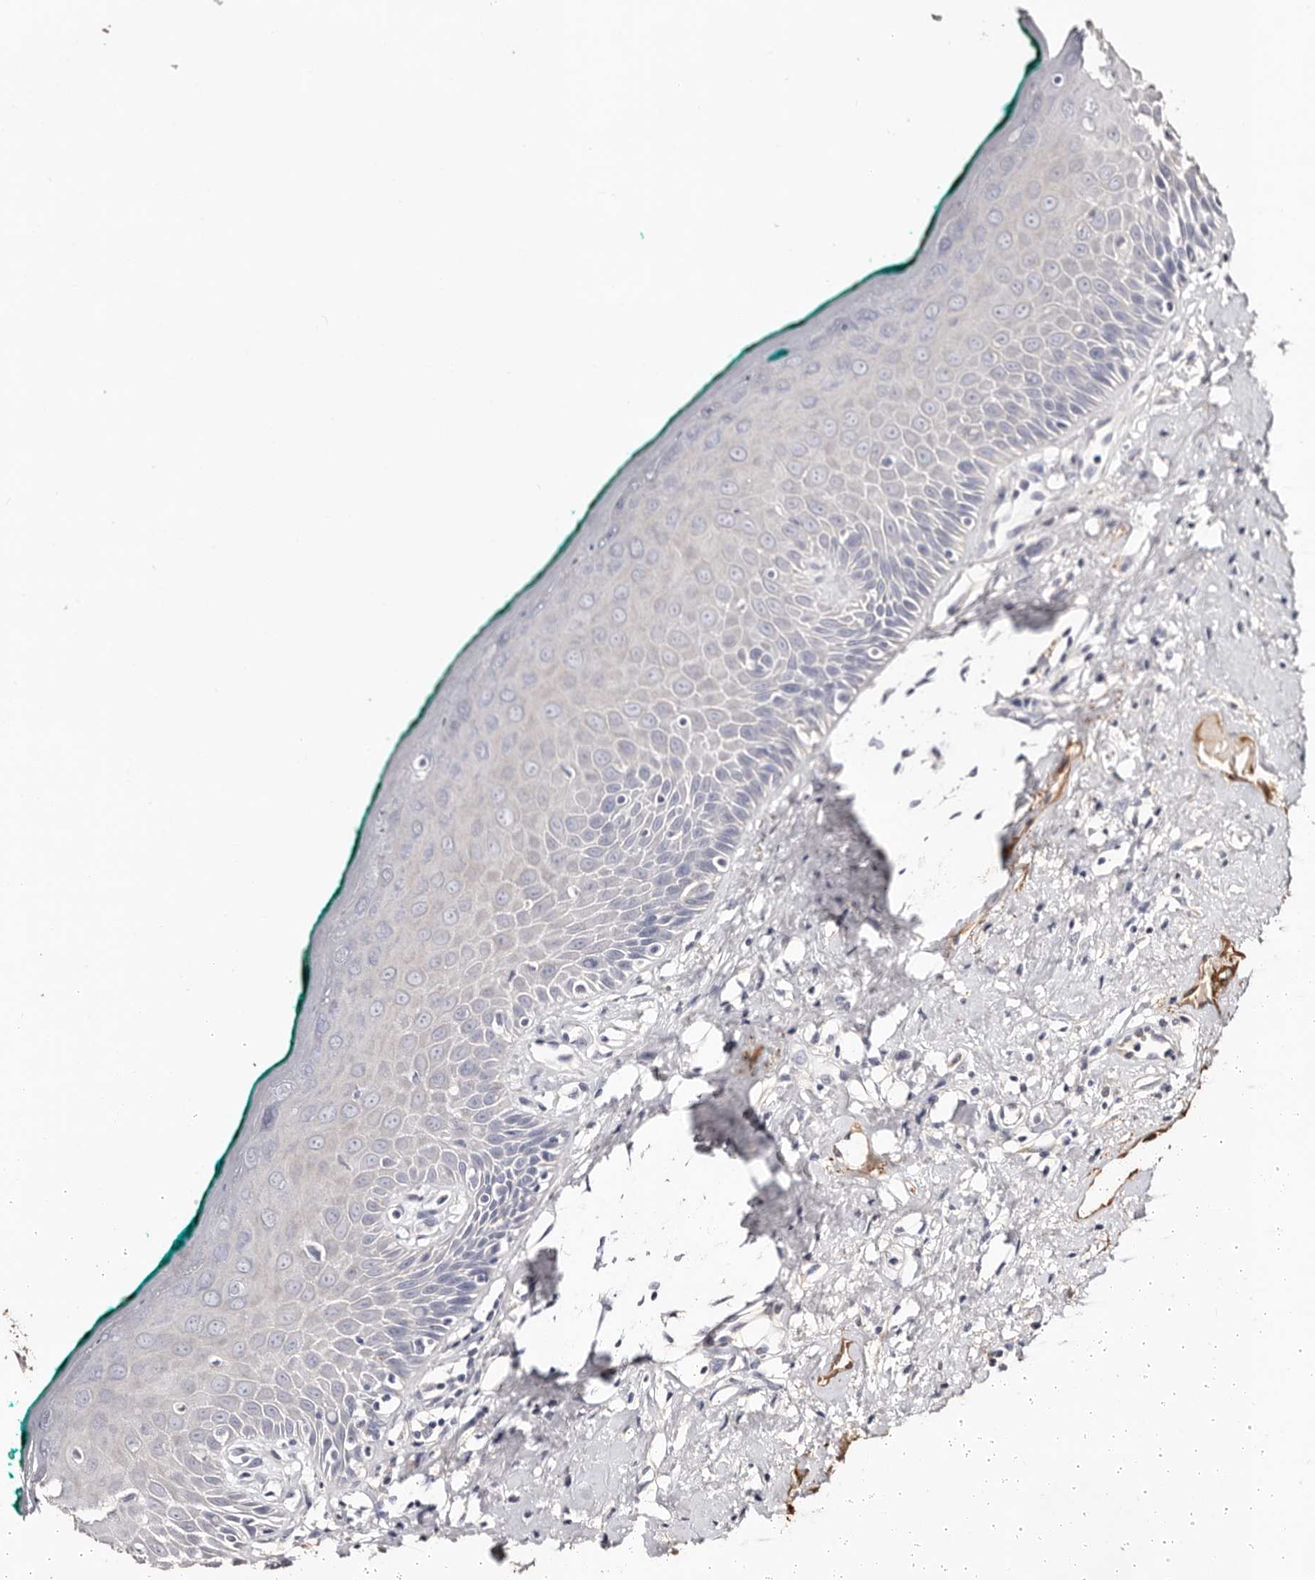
{"staining": {"intensity": "negative", "quantity": "none", "location": "none"}, "tissue": "oral mucosa", "cell_type": "Squamous epithelial cells", "image_type": "normal", "snomed": [{"axis": "morphology", "description": "Normal tissue, NOS"}, {"axis": "topography", "description": "Oral tissue"}], "caption": "Histopathology image shows no significant protein expression in squamous epithelial cells of normal oral mucosa. The staining is performed using DAB brown chromogen with nuclei counter-stained in using hematoxylin.", "gene": "TGM2", "patient": {"sex": "female", "age": 70}}